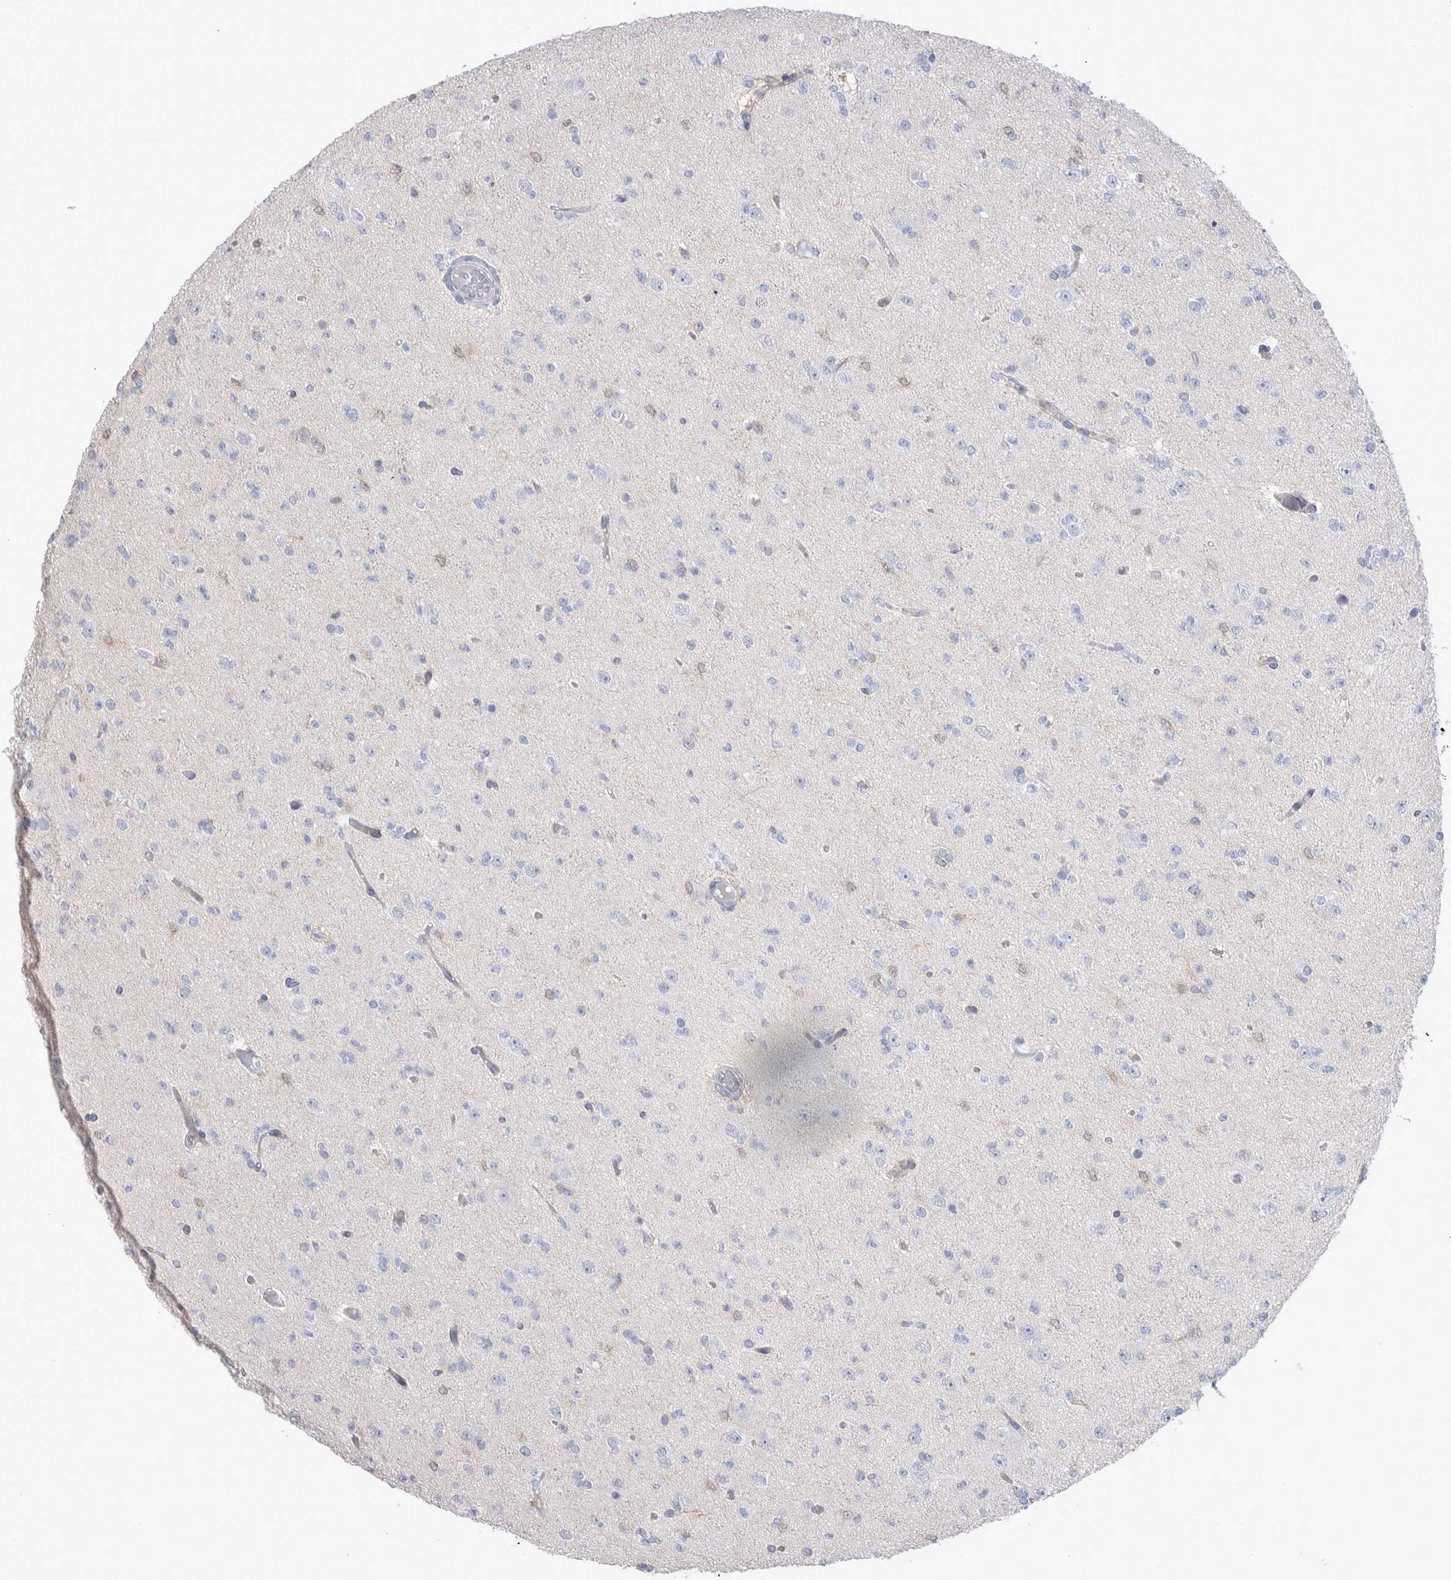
{"staining": {"intensity": "negative", "quantity": "none", "location": "none"}, "tissue": "glioma", "cell_type": "Tumor cells", "image_type": "cancer", "snomed": [{"axis": "morphology", "description": "Glioma, malignant, Low grade"}, {"axis": "topography", "description": "Brain"}], "caption": "Tumor cells show no significant staining in malignant glioma (low-grade).", "gene": "HTATIP2", "patient": {"sex": "female", "age": 22}}